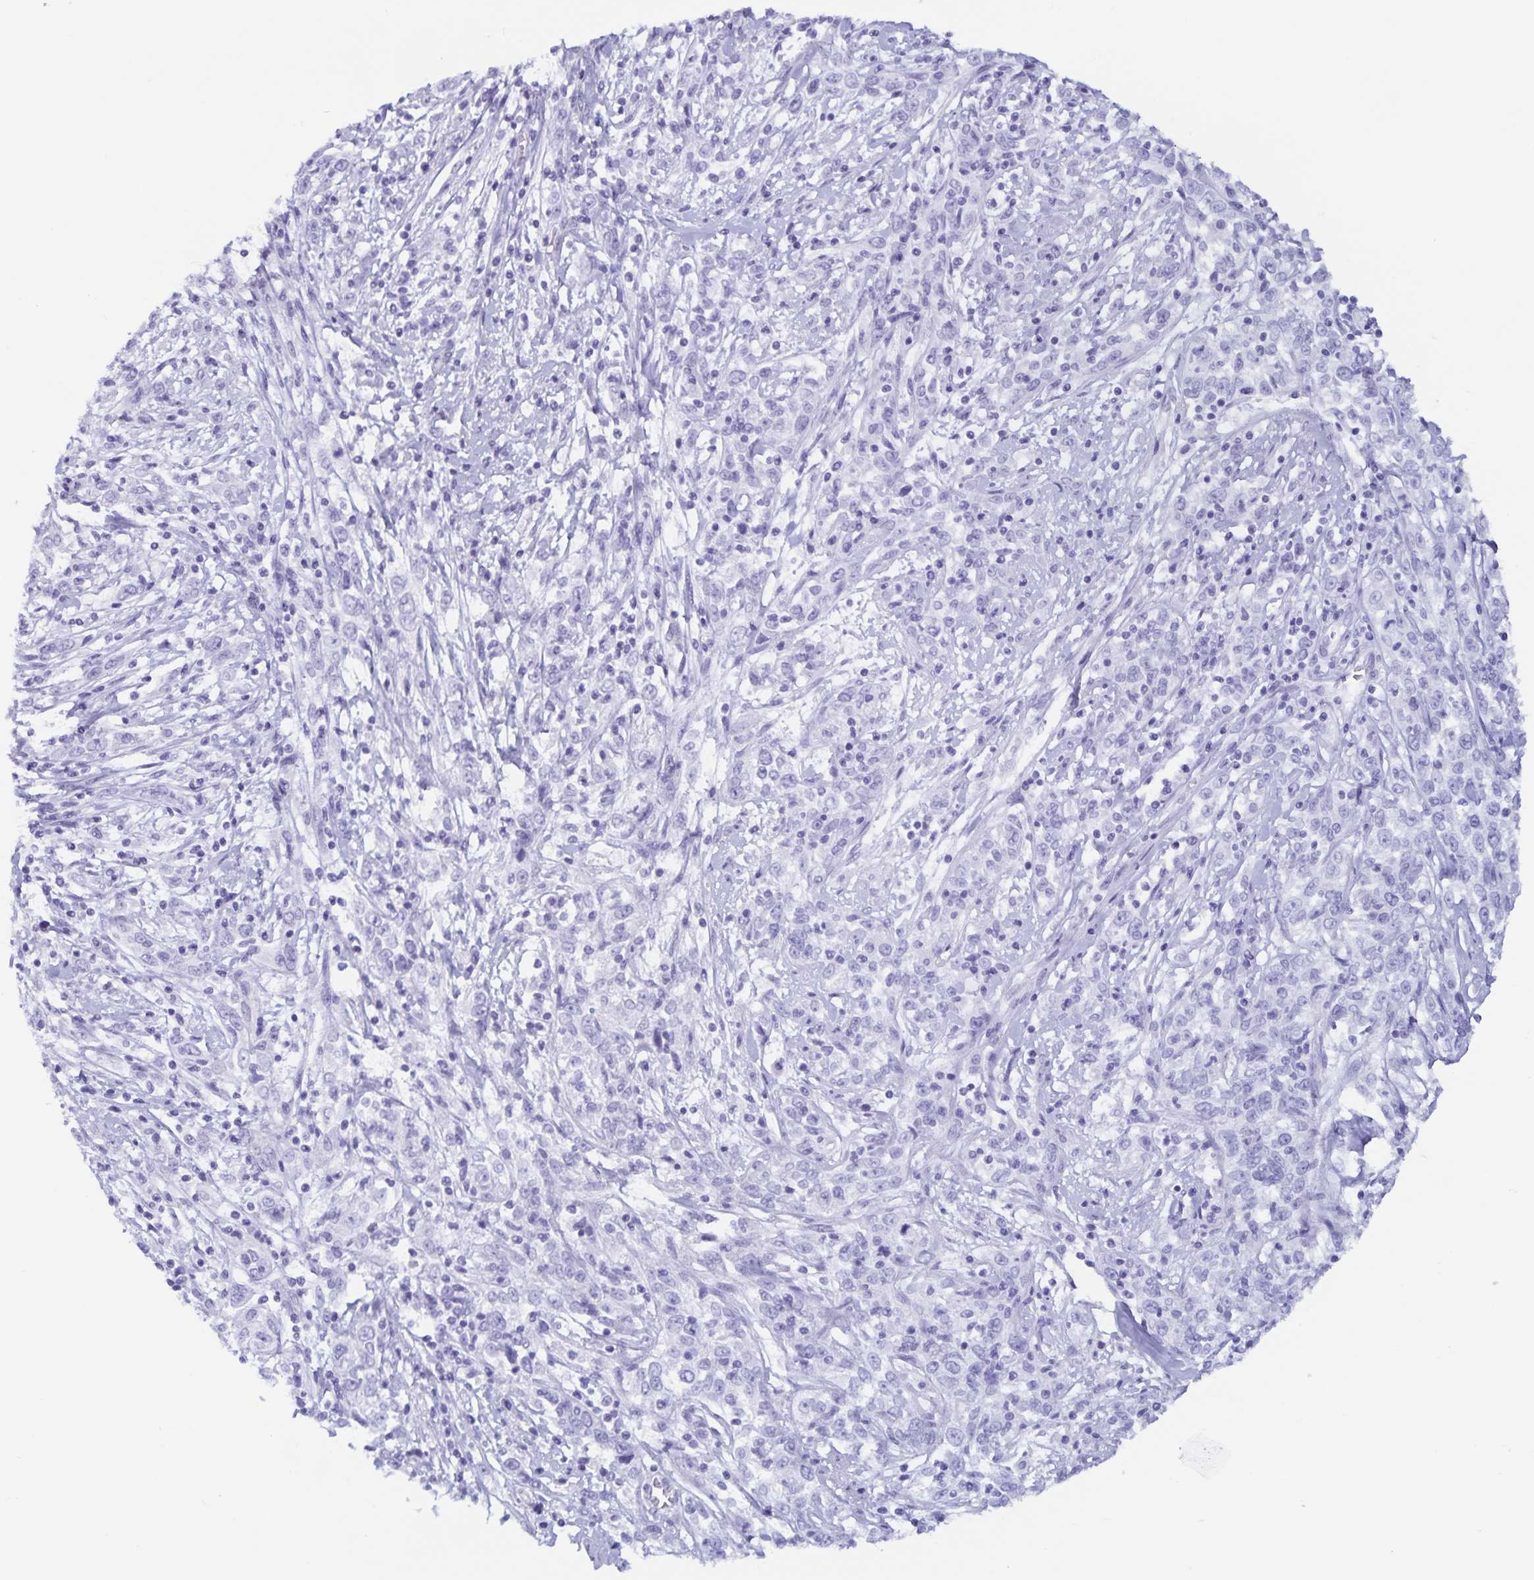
{"staining": {"intensity": "negative", "quantity": "none", "location": "none"}, "tissue": "cervical cancer", "cell_type": "Tumor cells", "image_type": "cancer", "snomed": [{"axis": "morphology", "description": "Adenocarcinoma, NOS"}, {"axis": "topography", "description": "Cervix"}], "caption": "The histopathology image demonstrates no significant expression in tumor cells of cervical adenocarcinoma.", "gene": "GPR137", "patient": {"sex": "female", "age": 40}}